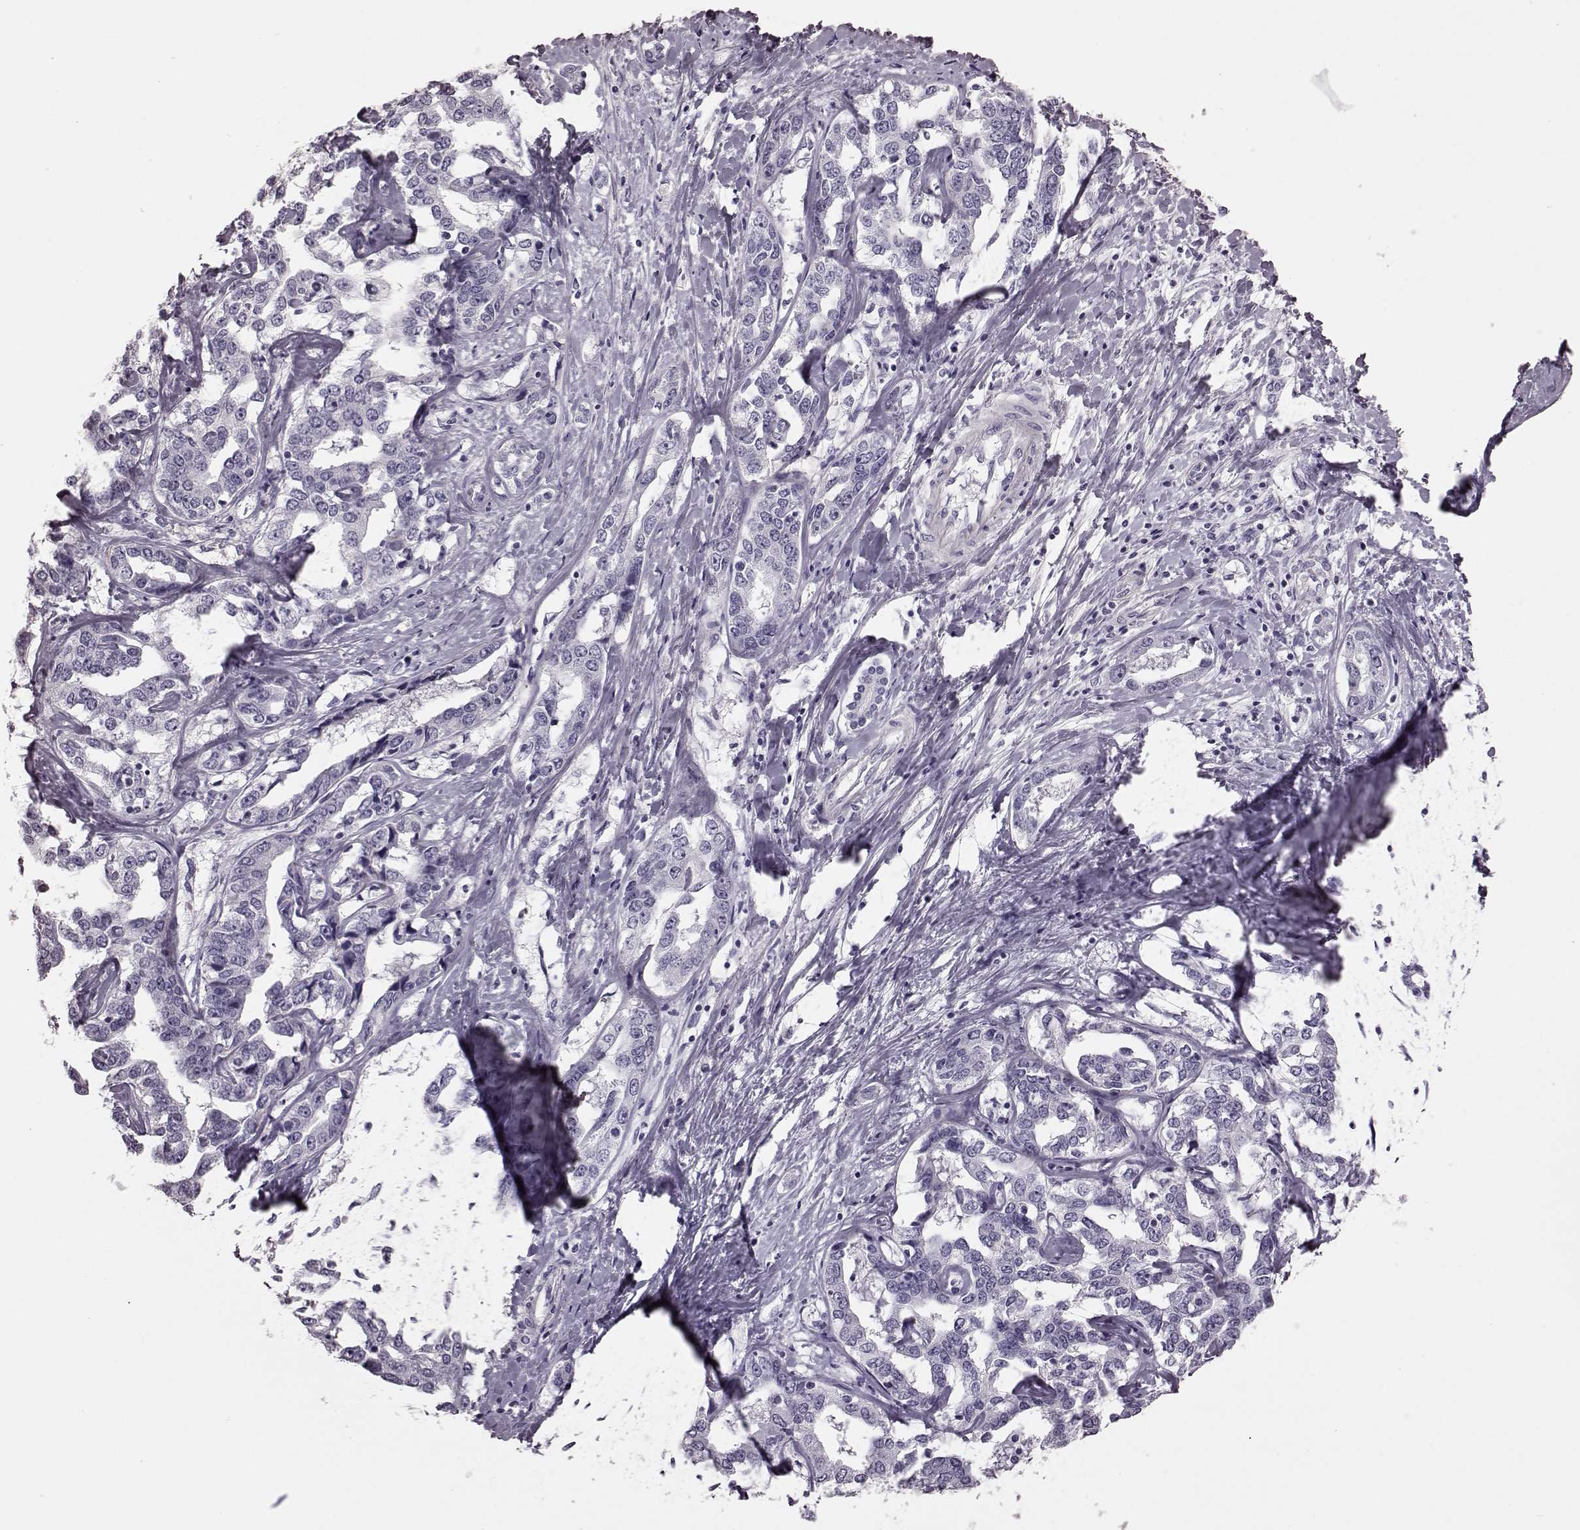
{"staining": {"intensity": "negative", "quantity": "none", "location": "none"}, "tissue": "liver cancer", "cell_type": "Tumor cells", "image_type": "cancer", "snomed": [{"axis": "morphology", "description": "Cholangiocarcinoma"}, {"axis": "topography", "description": "Liver"}], "caption": "The image displays no significant staining in tumor cells of liver cancer.", "gene": "CRYBA2", "patient": {"sex": "male", "age": 59}}